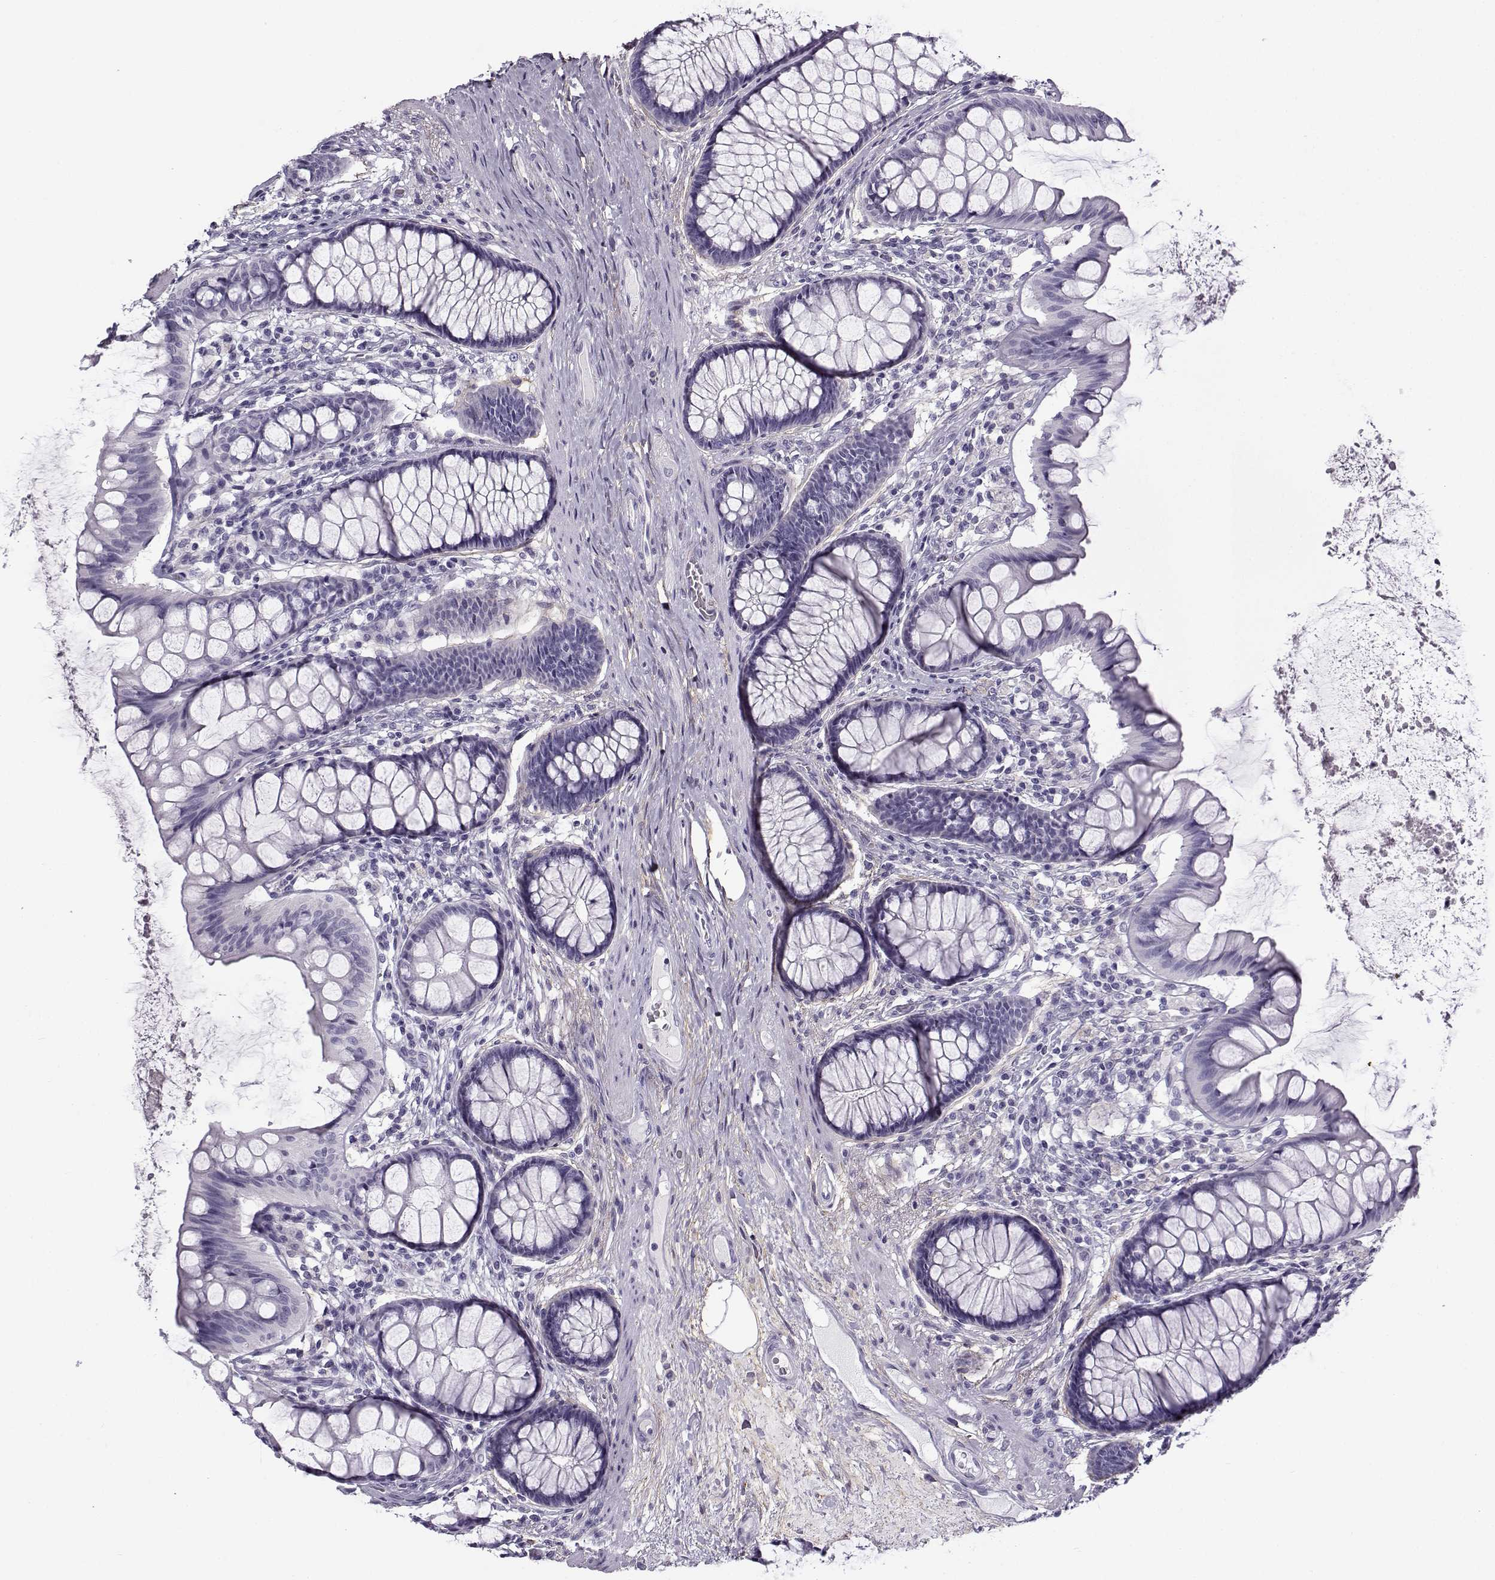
{"staining": {"intensity": "negative", "quantity": "none", "location": "none"}, "tissue": "colon", "cell_type": "Endothelial cells", "image_type": "normal", "snomed": [{"axis": "morphology", "description": "Normal tissue, NOS"}, {"axis": "topography", "description": "Colon"}], "caption": "The immunohistochemistry histopathology image has no significant staining in endothelial cells of colon. Nuclei are stained in blue.", "gene": "GTSF1L", "patient": {"sex": "female", "age": 65}}